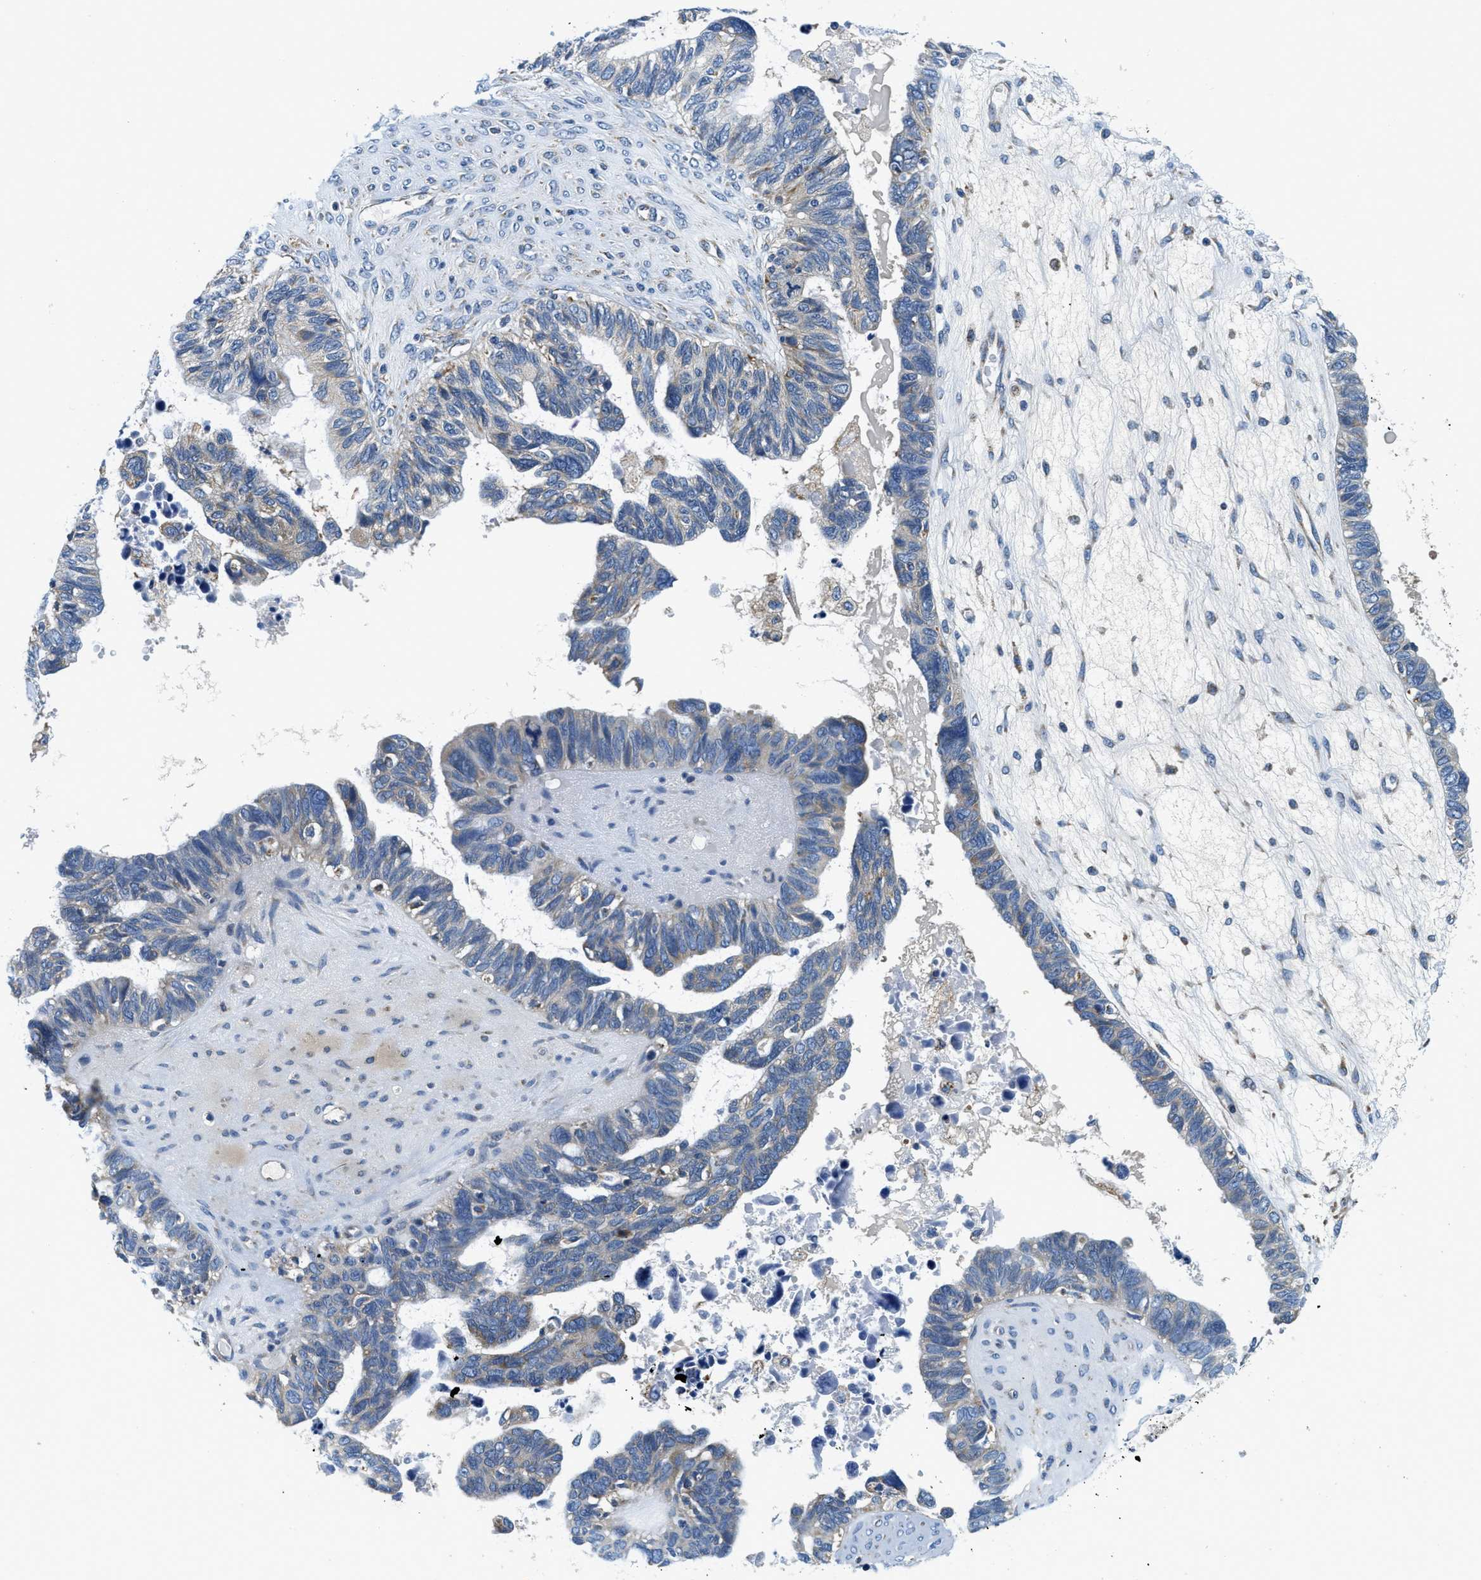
{"staining": {"intensity": "weak", "quantity": "<25%", "location": "cytoplasmic/membranous"}, "tissue": "ovarian cancer", "cell_type": "Tumor cells", "image_type": "cancer", "snomed": [{"axis": "morphology", "description": "Cystadenocarcinoma, serous, NOS"}, {"axis": "topography", "description": "Ovary"}], "caption": "Immunohistochemical staining of ovarian cancer exhibits no significant positivity in tumor cells.", "gene": "SAMD4B", "patient": {"sex": "female", "age": 79}}